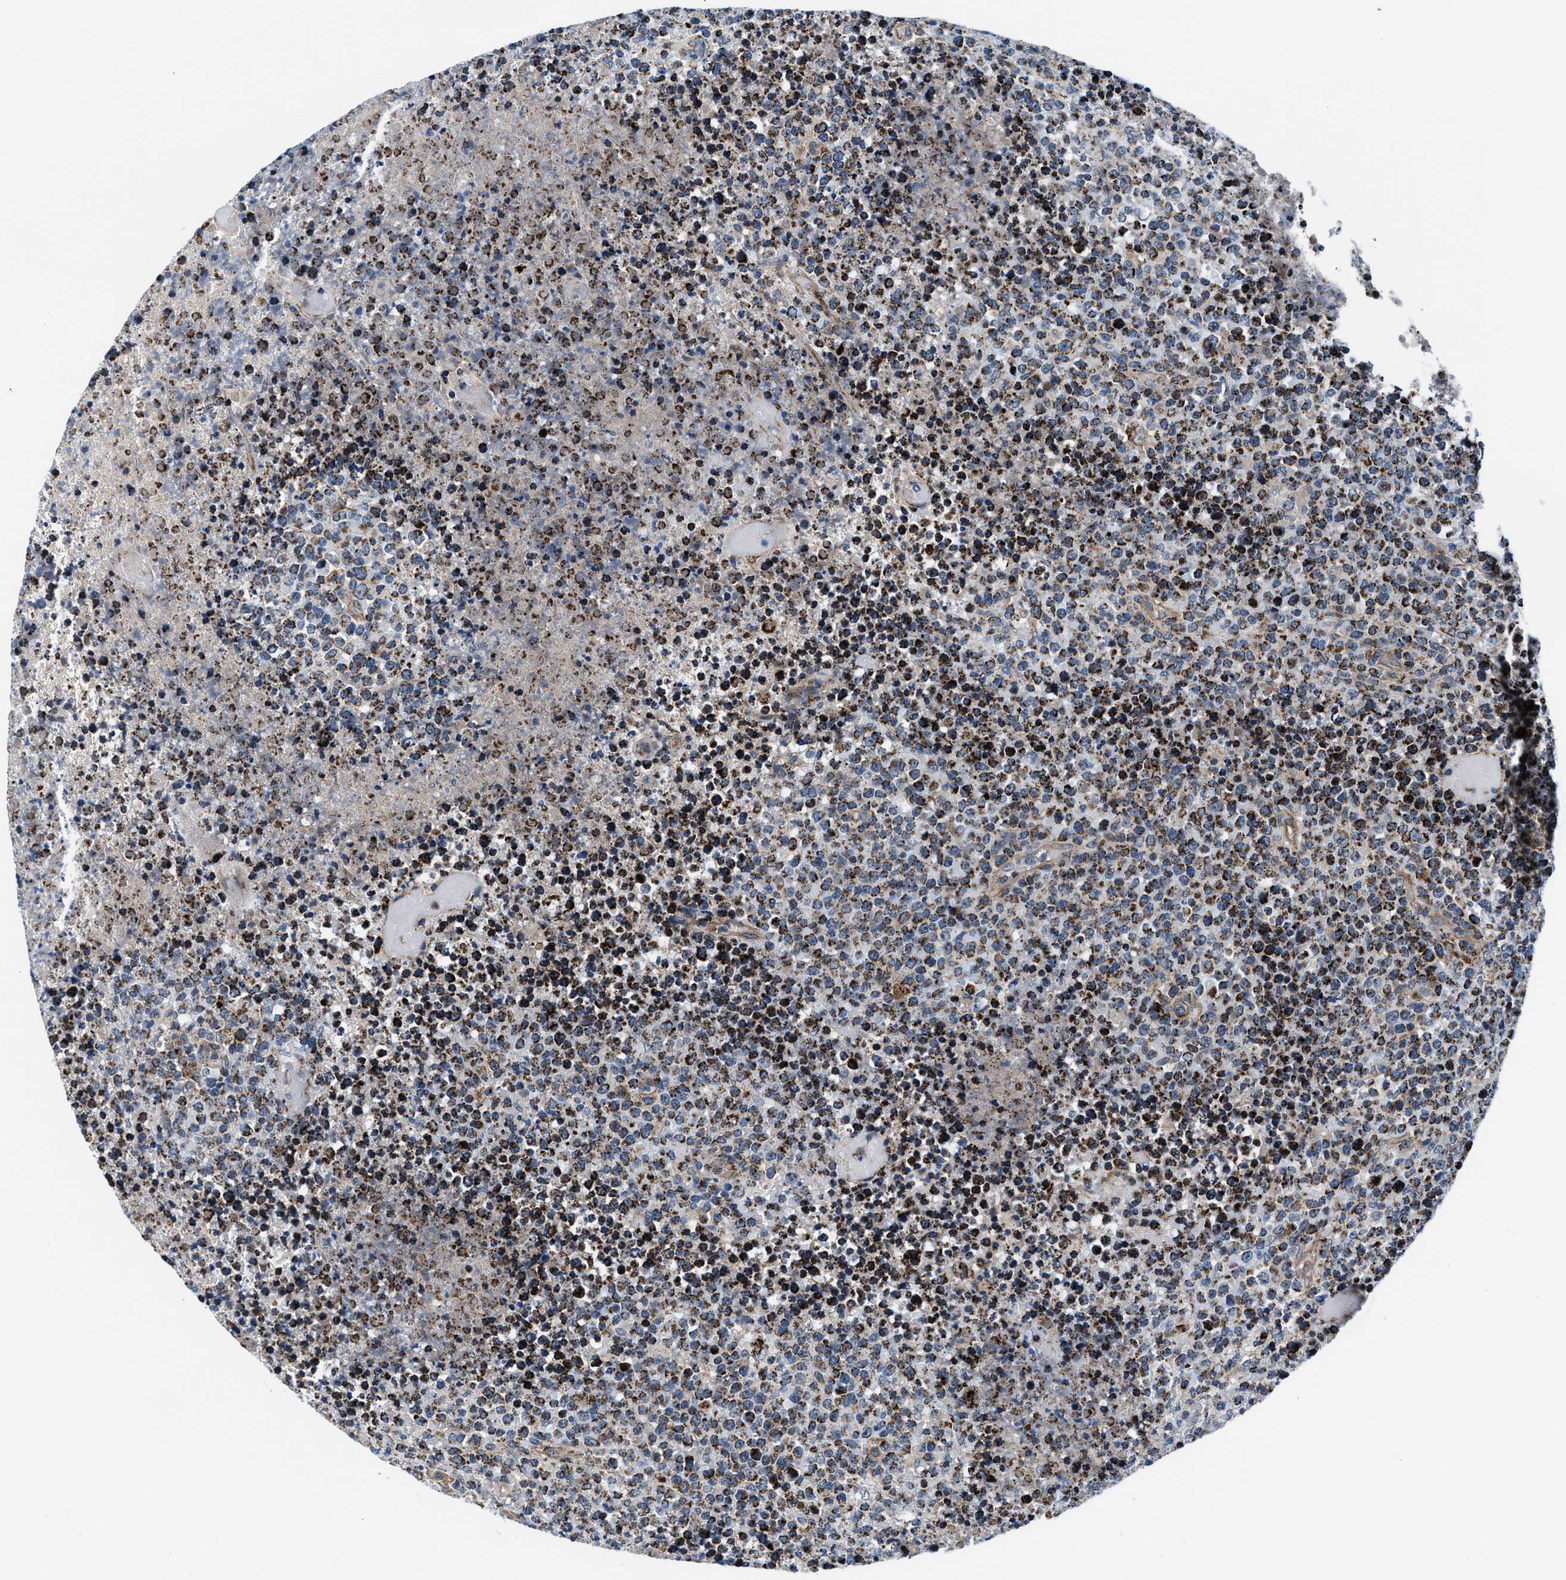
{"staining": {"intensity": "strong", "quantity": ">75%", "location": "cytoplasmic/membranous"}, "tissue": "lymphoma", "cell_type": "Tumor cells", "image_type": "cancer", "snomed": [{"axis": "morphology", "description": "Malignant lymphoma, non-Hodgkin's type, High grade"}, {"axis": "topography", "description": "Lymph node"}], "caption": "Lymphoma stained for a protein (brown) displays strong cytoplasmic/membranous positive staining in approximately >75% of tumor cells.", "gene": "NKTR", "patient": {"sex": "male", "age": 13}}